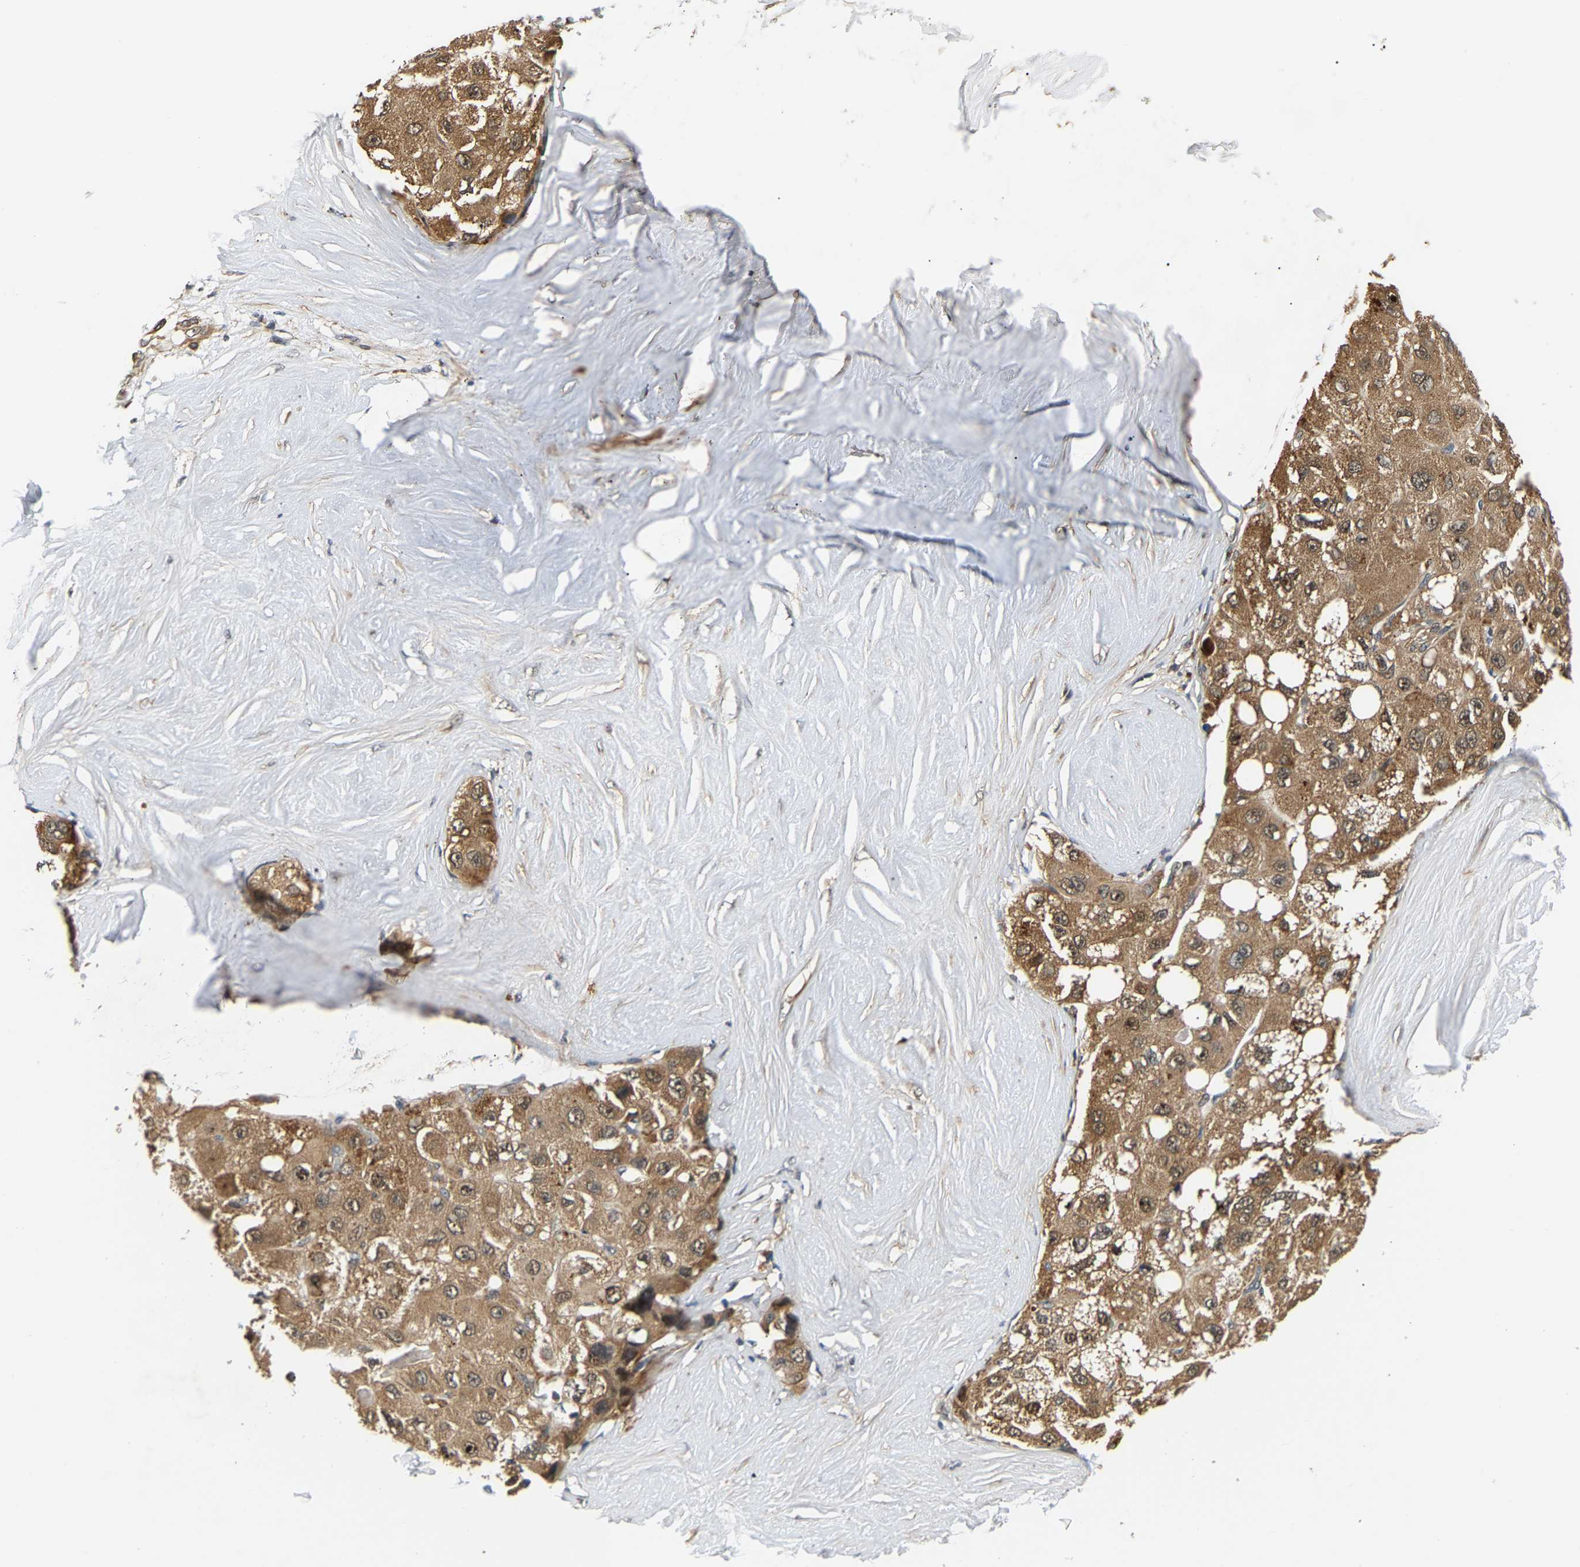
{"staining": {"intensity": "moderate", "quantity": ">75%", "location": "cytoplasmic/membranous,nuclear"}, "tissue": "liver cancer", "cell_type": "Tumor cells", "image_type": "cancer", "snomed": [{"axis": "morphology", "description": "Carcinoma, Hepatocellular, NOS"}, {"axis": "topography", "description": "Liver"}], "caption": "This is a histology image of IHC staining of liver hepatocellular carcinoma, which shows moderate staining in the cytoplasmic/membranous and nuclear of tumor cells.", "gene": "LARP6", "patient": {"sex": "male", "age": 80}}